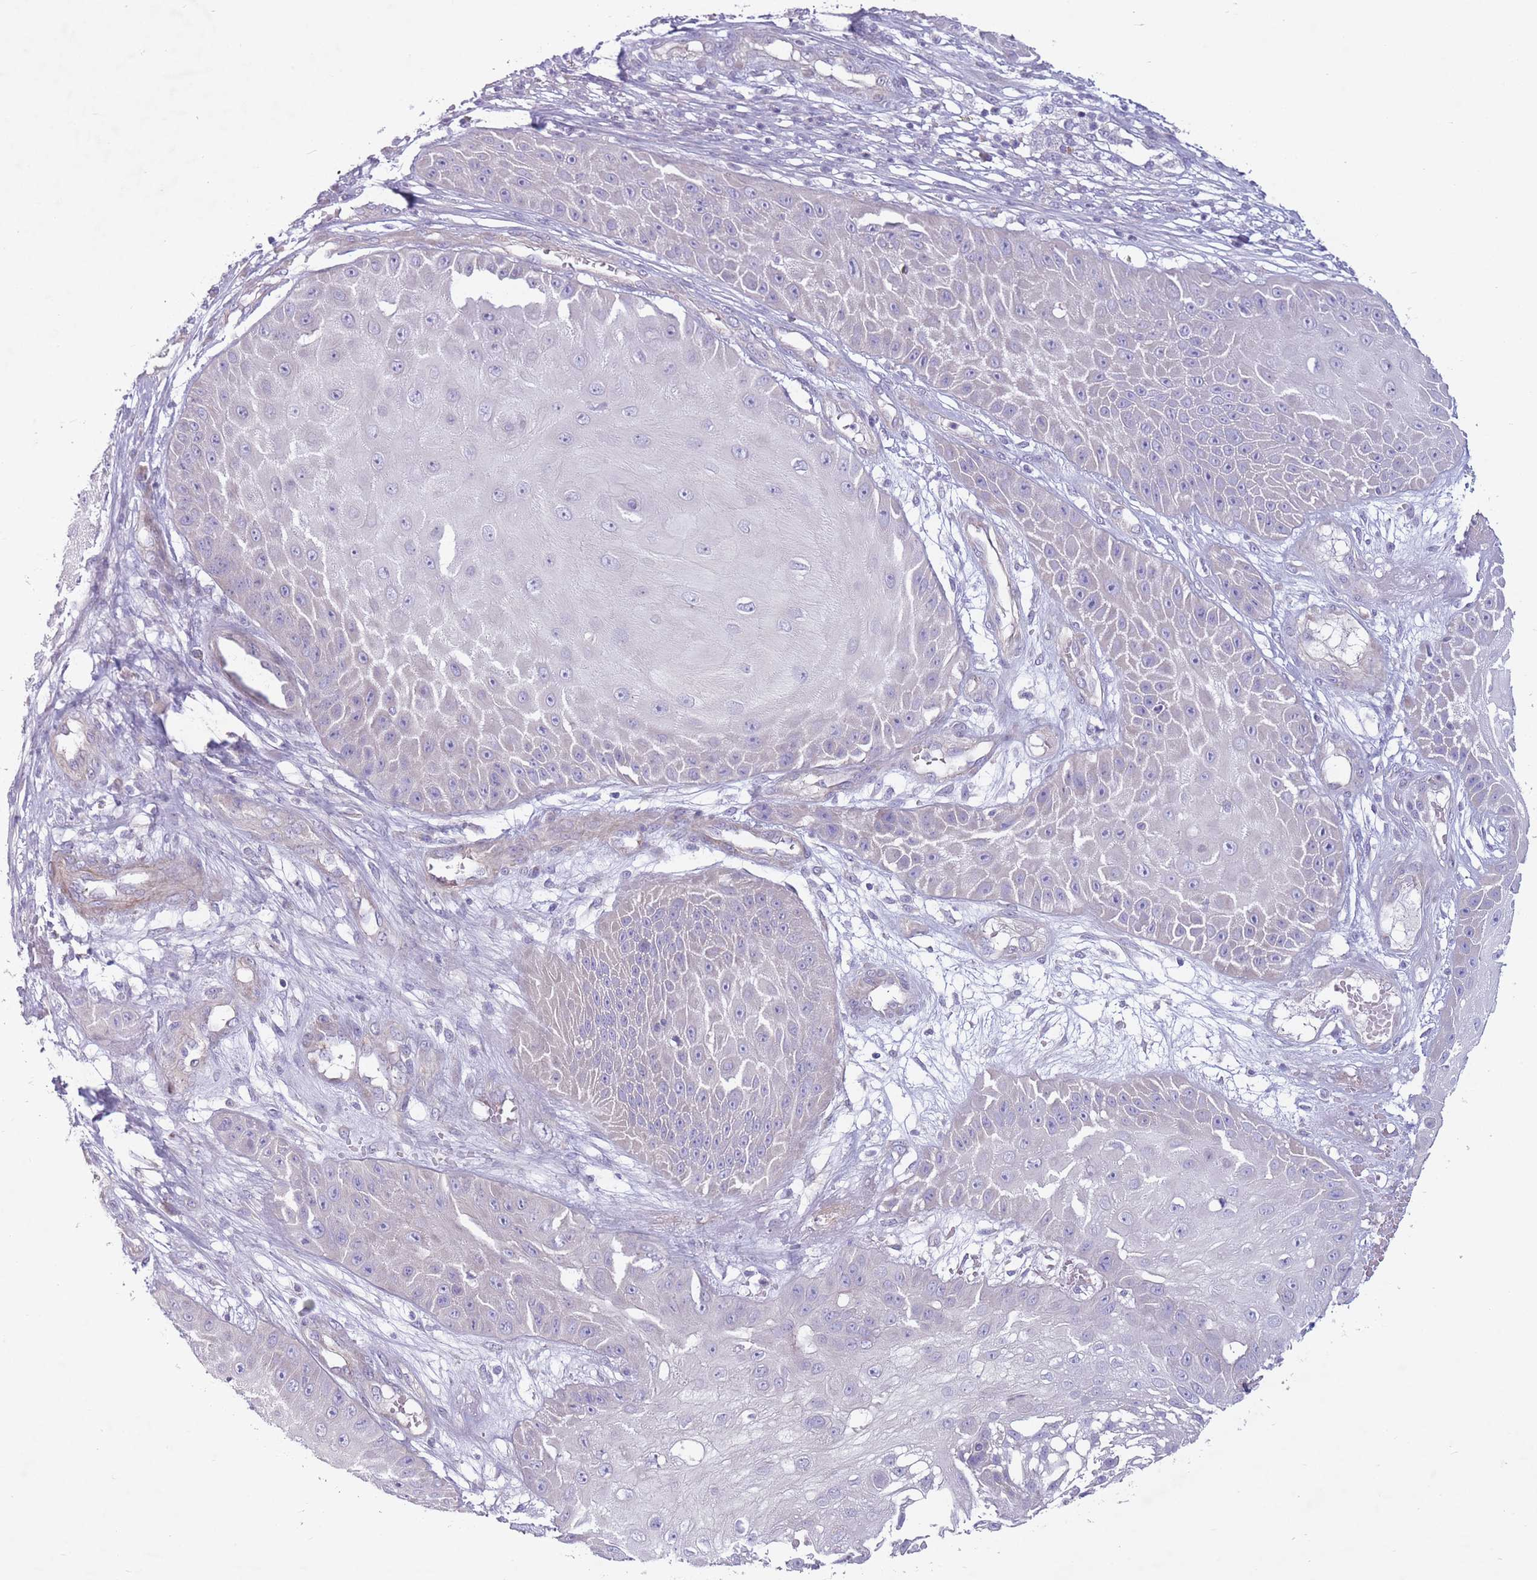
{"staining": {"intensity": "negative", "quantity": "none", "location": "none"}, "tissue": "skin cancer", "cell_type": "Tumor cells", "image_type": "cancer", "snomed": [{"axis": "morphology", "description": "Squamous cell carcinoma, NOS"}, {"axis": "topography", "description": "Skin"}], "caption": "Image shows no significant protein expression in tumor cells of skin cancer (squamous cell carcinoma).", "gene": "PNPLA5", "patient": {"sex": "male", "age": 70}}